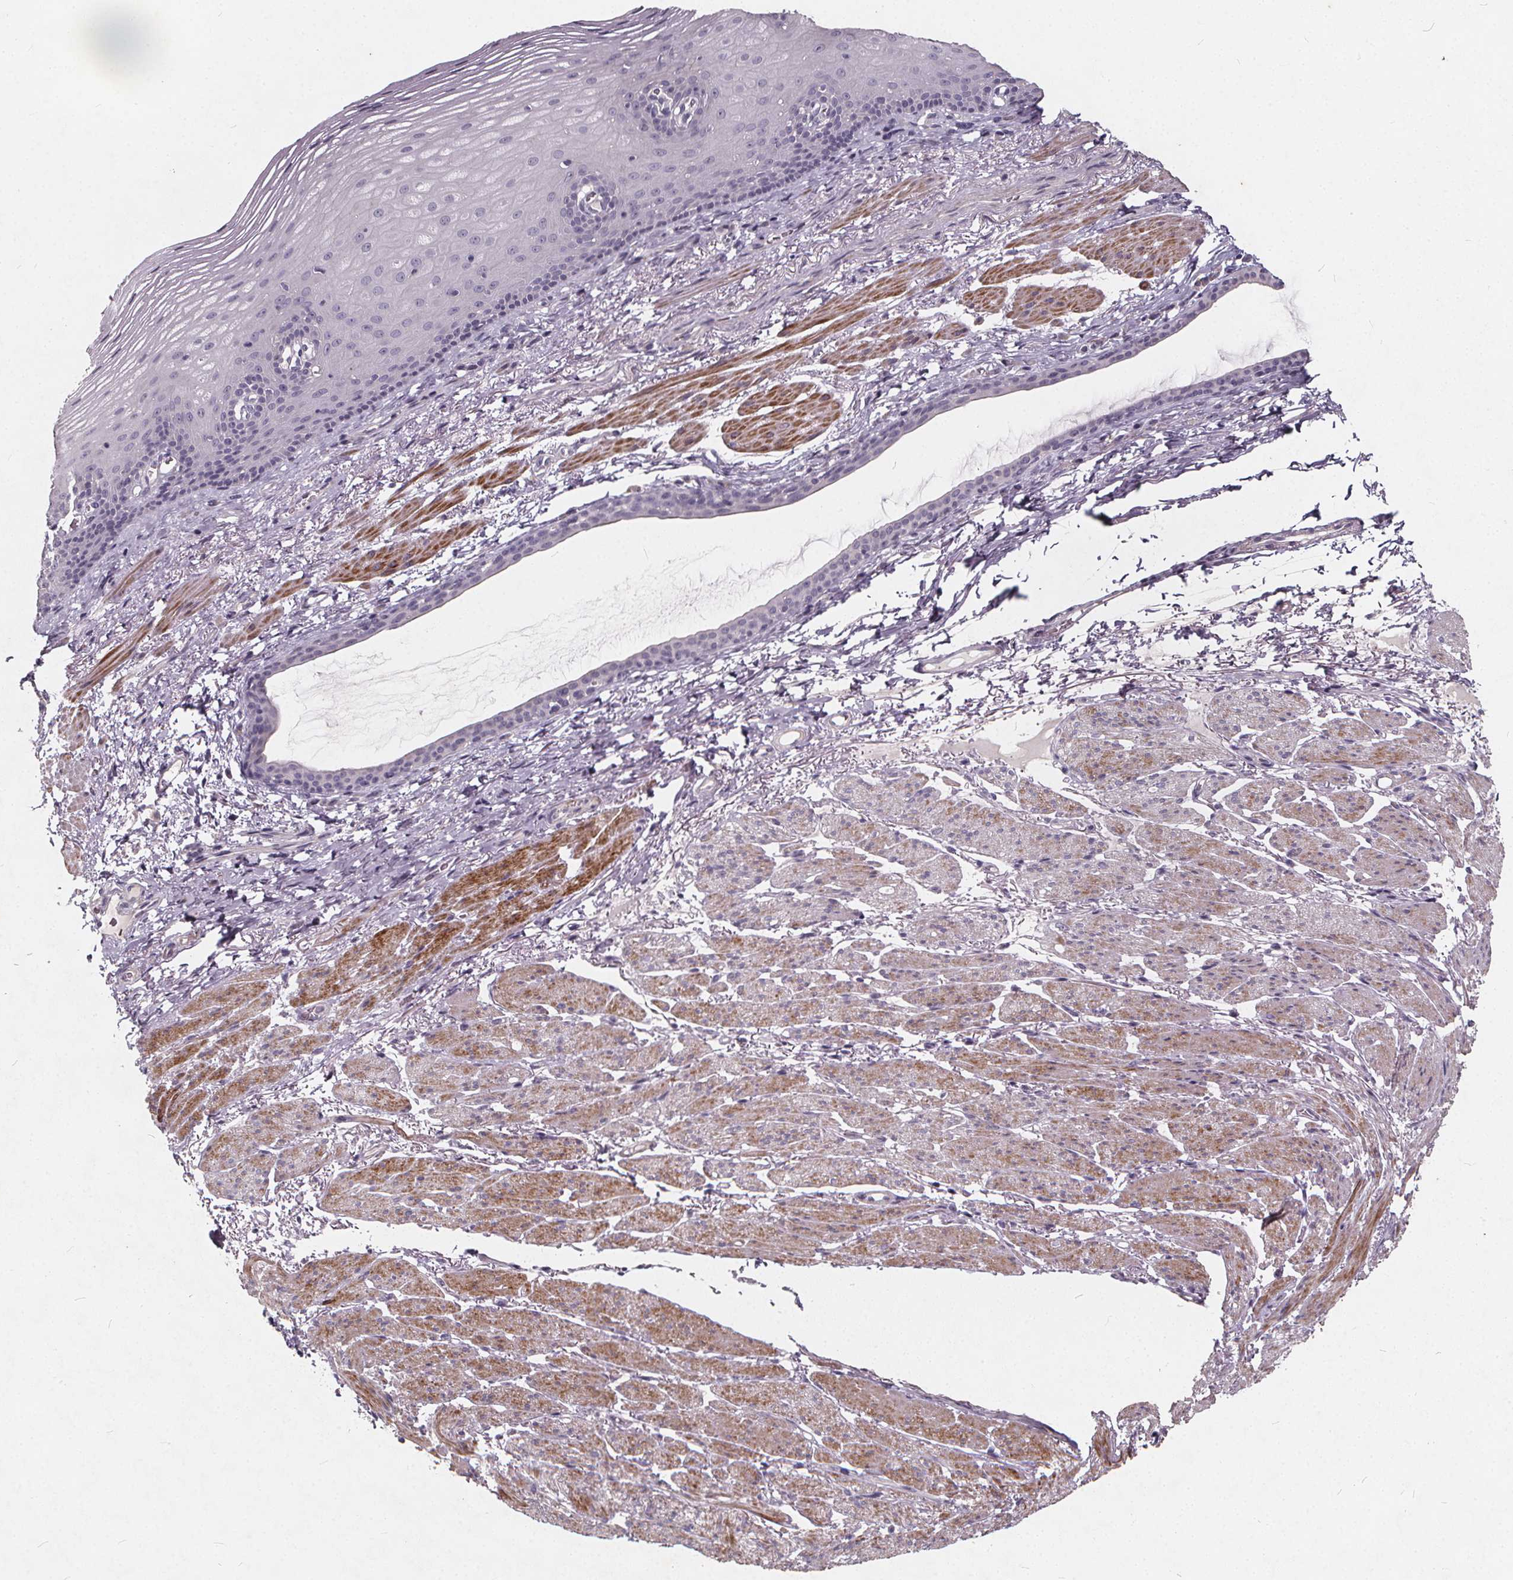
{"staining": {"intensity": "negative", "quantity": "none", "location": "none"}, "tissue": "esophagus", "cell_type": "Squamous epithelial cells", "image_type": "normal", "snomed": [{"axis": "morphology", "description": "Normal tissue, NOS"}, {"axis": "topography", "description": "Esophagus"}], "caption": "This is a micrograph of immunohistochemistry staining of benign esophagus, which shows no staining in squamous epithelial cells. (Immunohistochemistry, brightfield microscopy, high magnification).", "gene": "TSPAN14", "patient": {"sex": "male", "age": 76}}